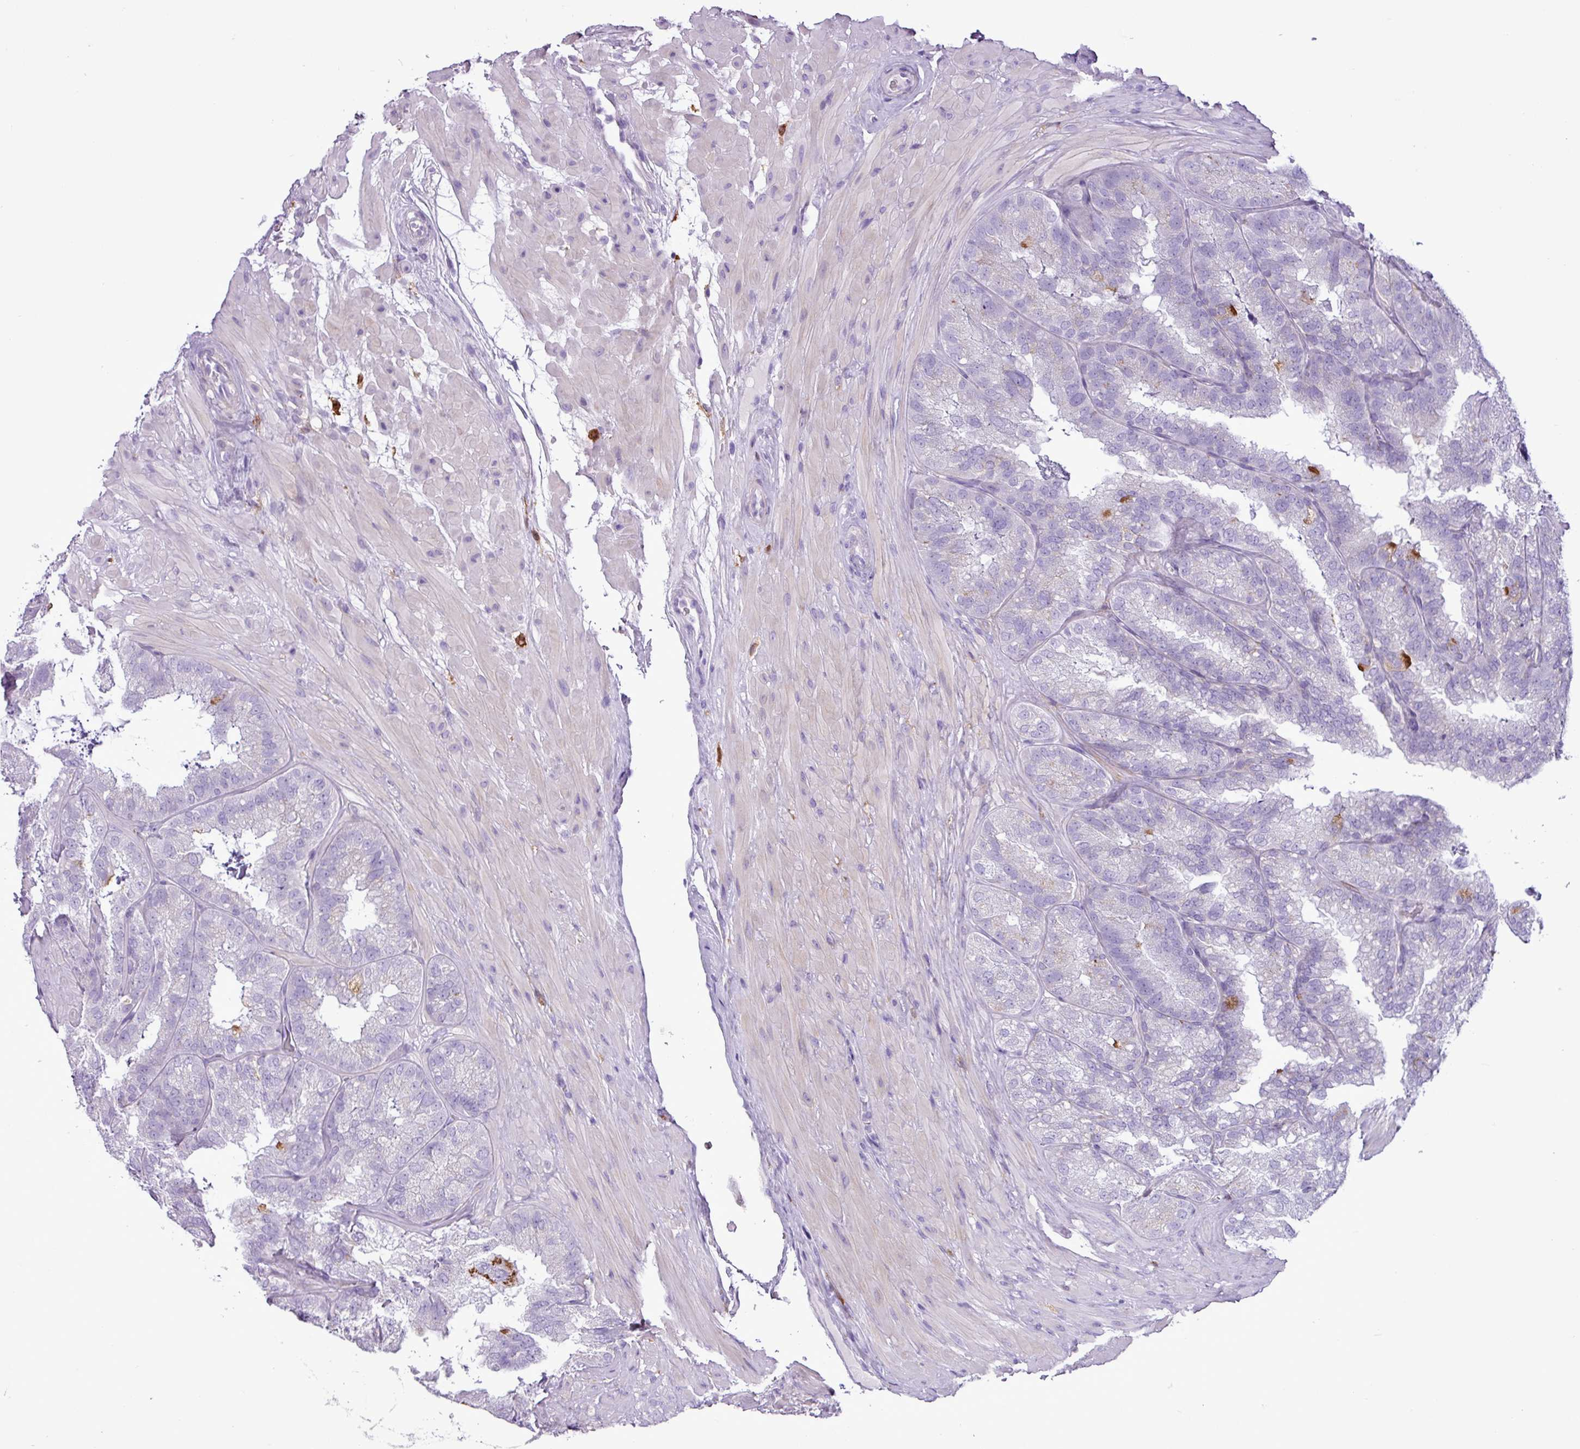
{"staining": {"intensity": "negative", "quantity": "none", "location": "none"}, "tissue": "seminal vesicle", "cell_type": "Glandular cells", "image_type": "normal", "snomed": [{"axis": "morphology", "description": "Normal tissue, NOS"}, {"axis": "topography", "description": "Seminal veicle"}], "caption": "Immunohistochemistry micrograph of normal seminal vesicle stained for a protein (brown), which reveals no expression in glandular cells.", "gene": "TMEM200C", "patient": {"sex": "male", "age": 58}}